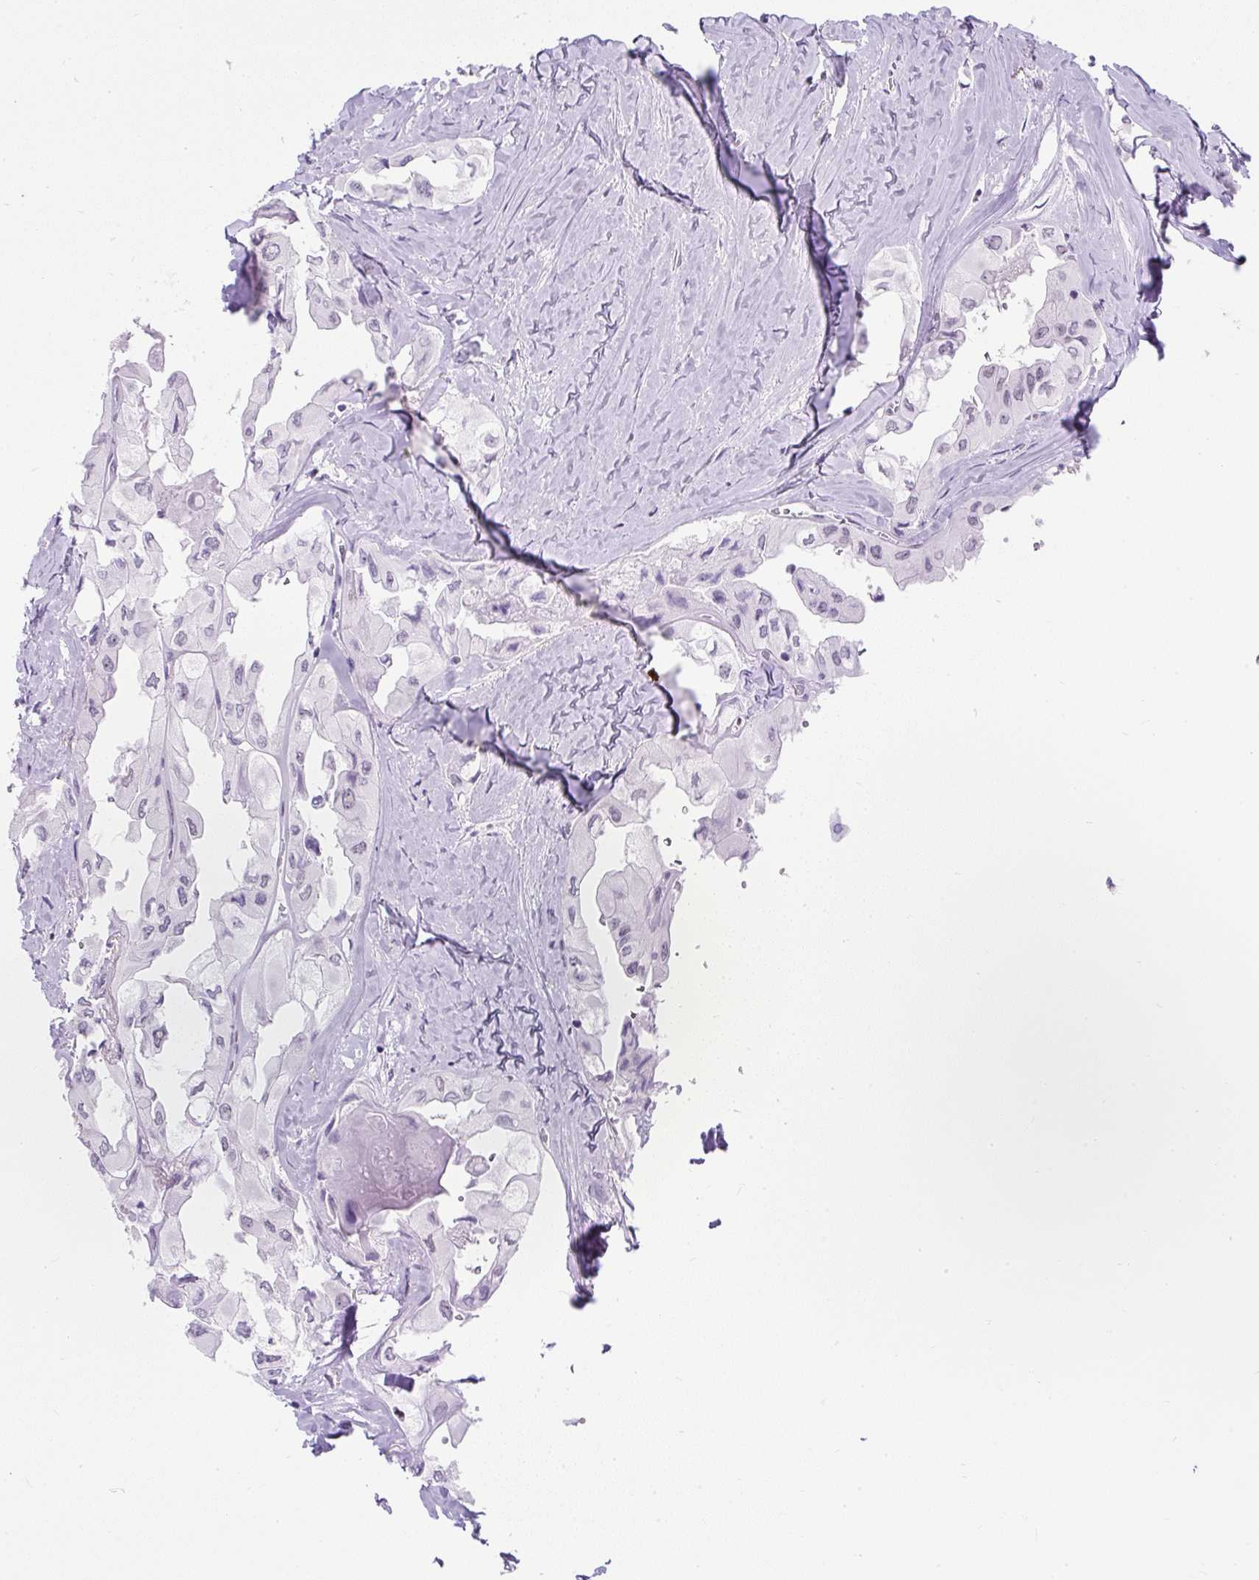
{"staining": {"intensity": "negative", "quantity": "none", "location": "none"}, "tissue": "thyroid cancer", "cell_type": "Tumor cells", "image_type": "cancer", "snomed": [{"axis": "morphology", "description": "Normal tissue, NOS"}, {"axis": "morphology", "description": "Papillary adenocarcinoma, NOS"}, {"axis": "topography", "description": "Thyroid gland"}], "caption": "IHC histopathology image of human thyroid papillary adenocarcinoma stained for a protein (brown), which demonstrates no positivity in tumor cells.", "gene": "PLCXD2", "patient": {"sex": "female", "age": 59}}